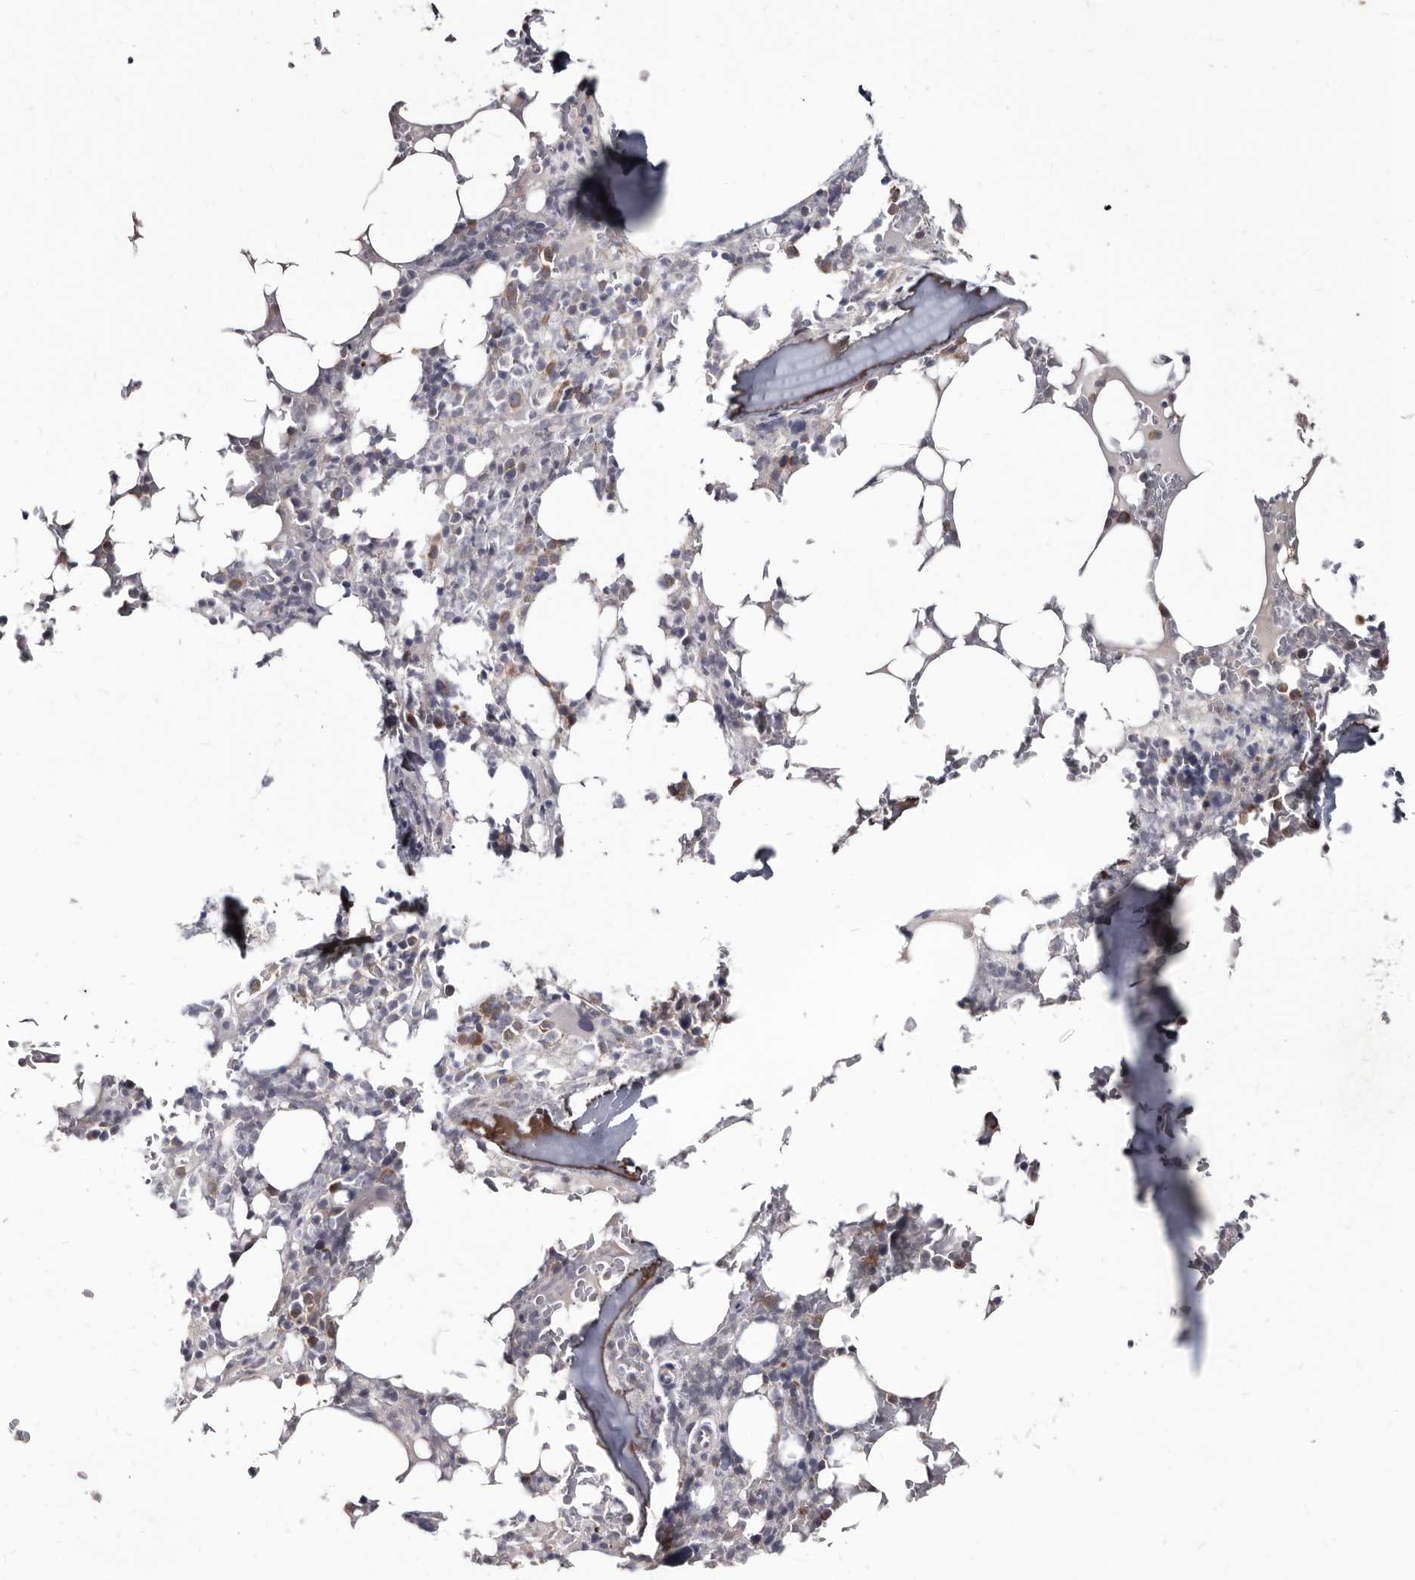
{"staining": {"intensity": "negative", "quantity": "none", "location": "none"}, "tissue": "bone marrow", "cell_type": "Hematopoietic cells", "image_type": "normal", "snomed": [{"axis": "morphology", "description": "Normal tissue, NOS"}, {"axis": "topography", "description": "Bone marrow"}], "caption": "This is an immunohistochemistry histopathology image of benign human bone marrow. There is no expression in hematopoietic cells.", "gene": "ABCF2", "patient": {"sex": "male", "age": 58}}